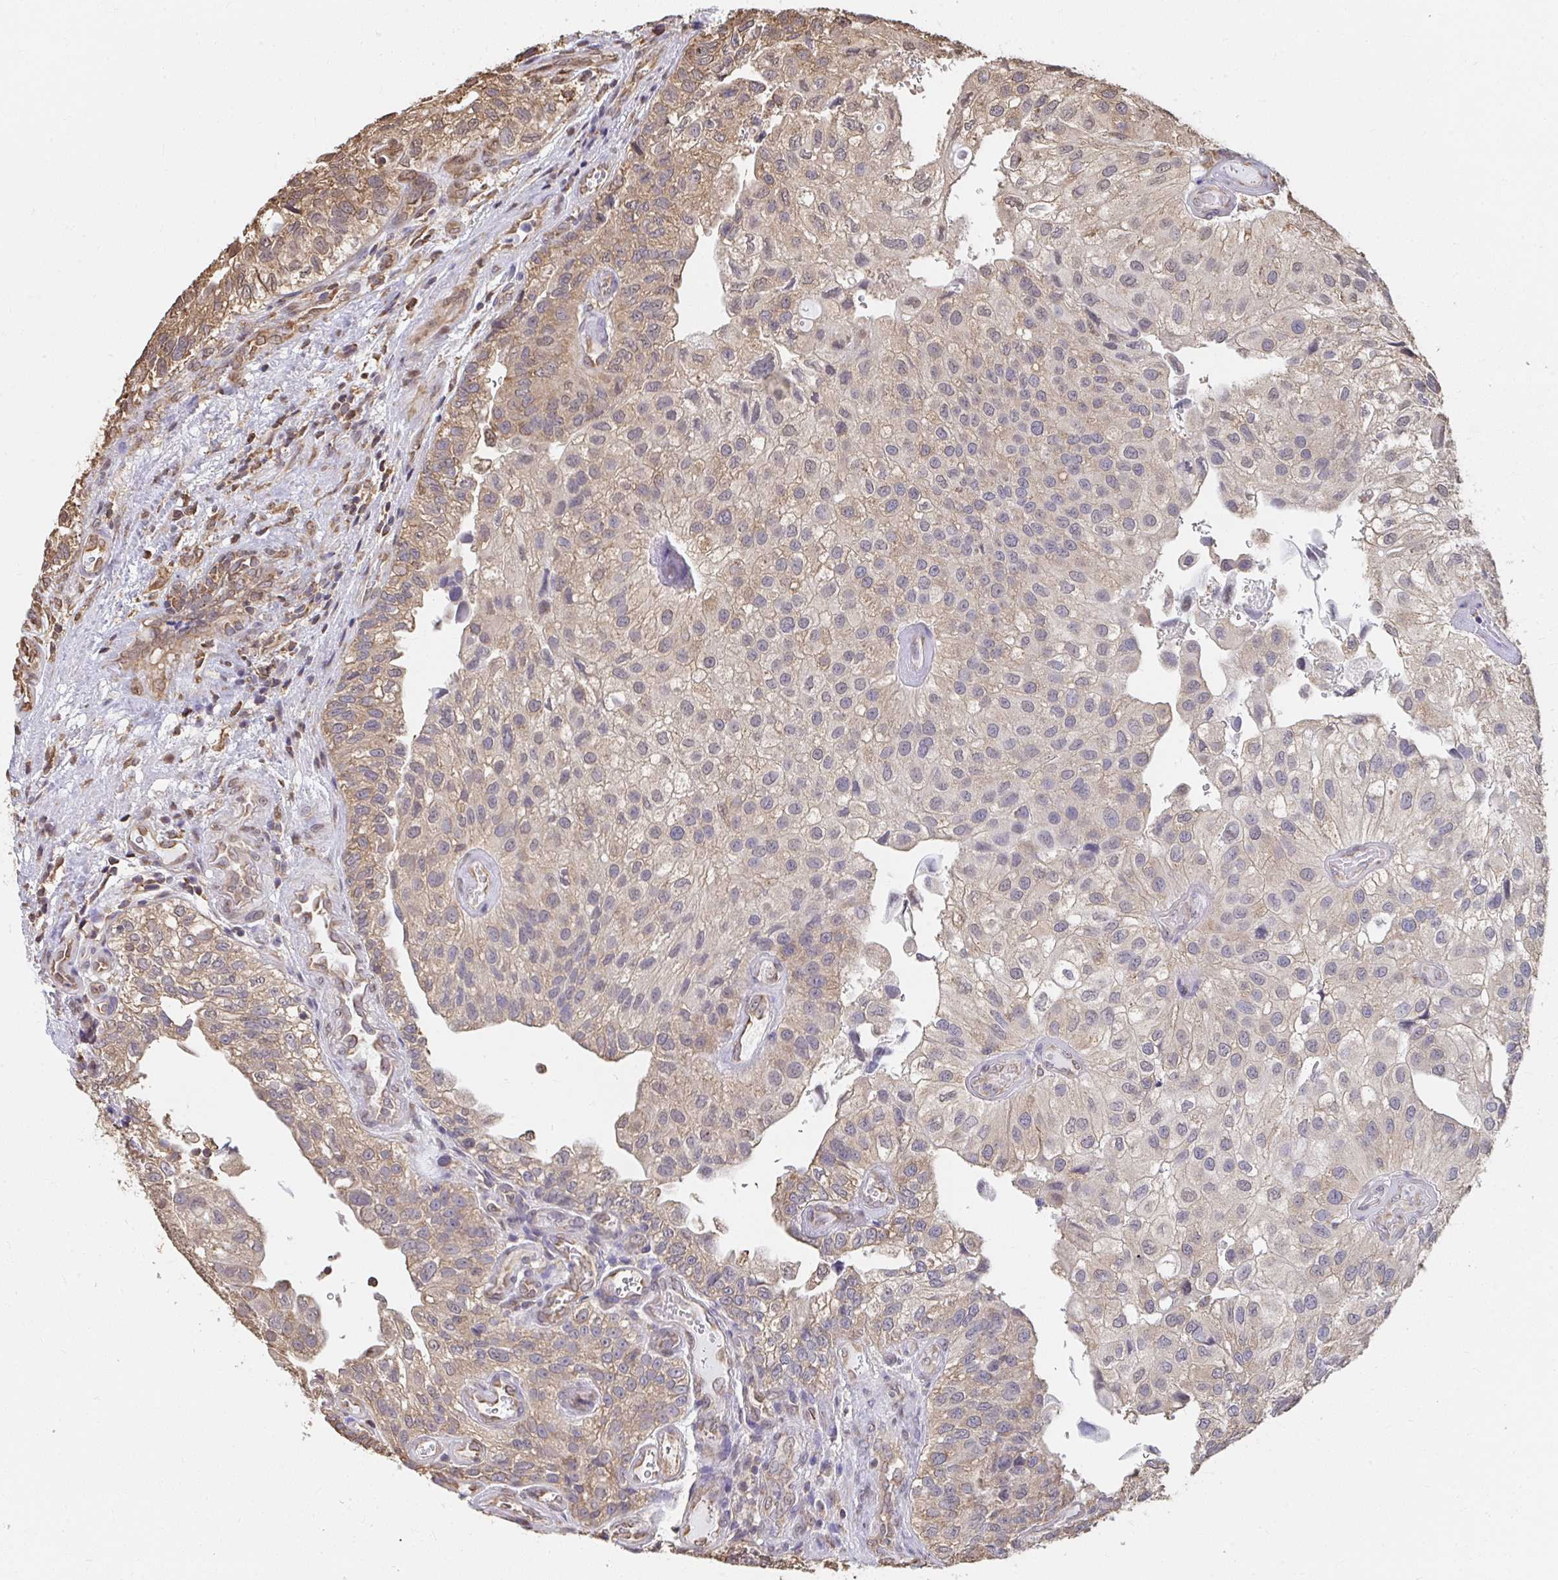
{"staining": {"intensity": "weak", "quantity": ">75%", "location": "cytoplasmic/membranous"}, "tissue": "urothelial cancer", "cell_type": "Tumor cells", "image_type": "cancer", "snomed": [{"axis": "morphology", "description": "Urothelial carcinoma, NOS"}, {"axis": "topography", "description": "Urinary bladder"}], "caption": "Urothelial cancer stained with a protein marker reveals weak staining in tumor cells.", "gene": "SYNCRIP", "patient": {"sex": "male", "age": 87}}